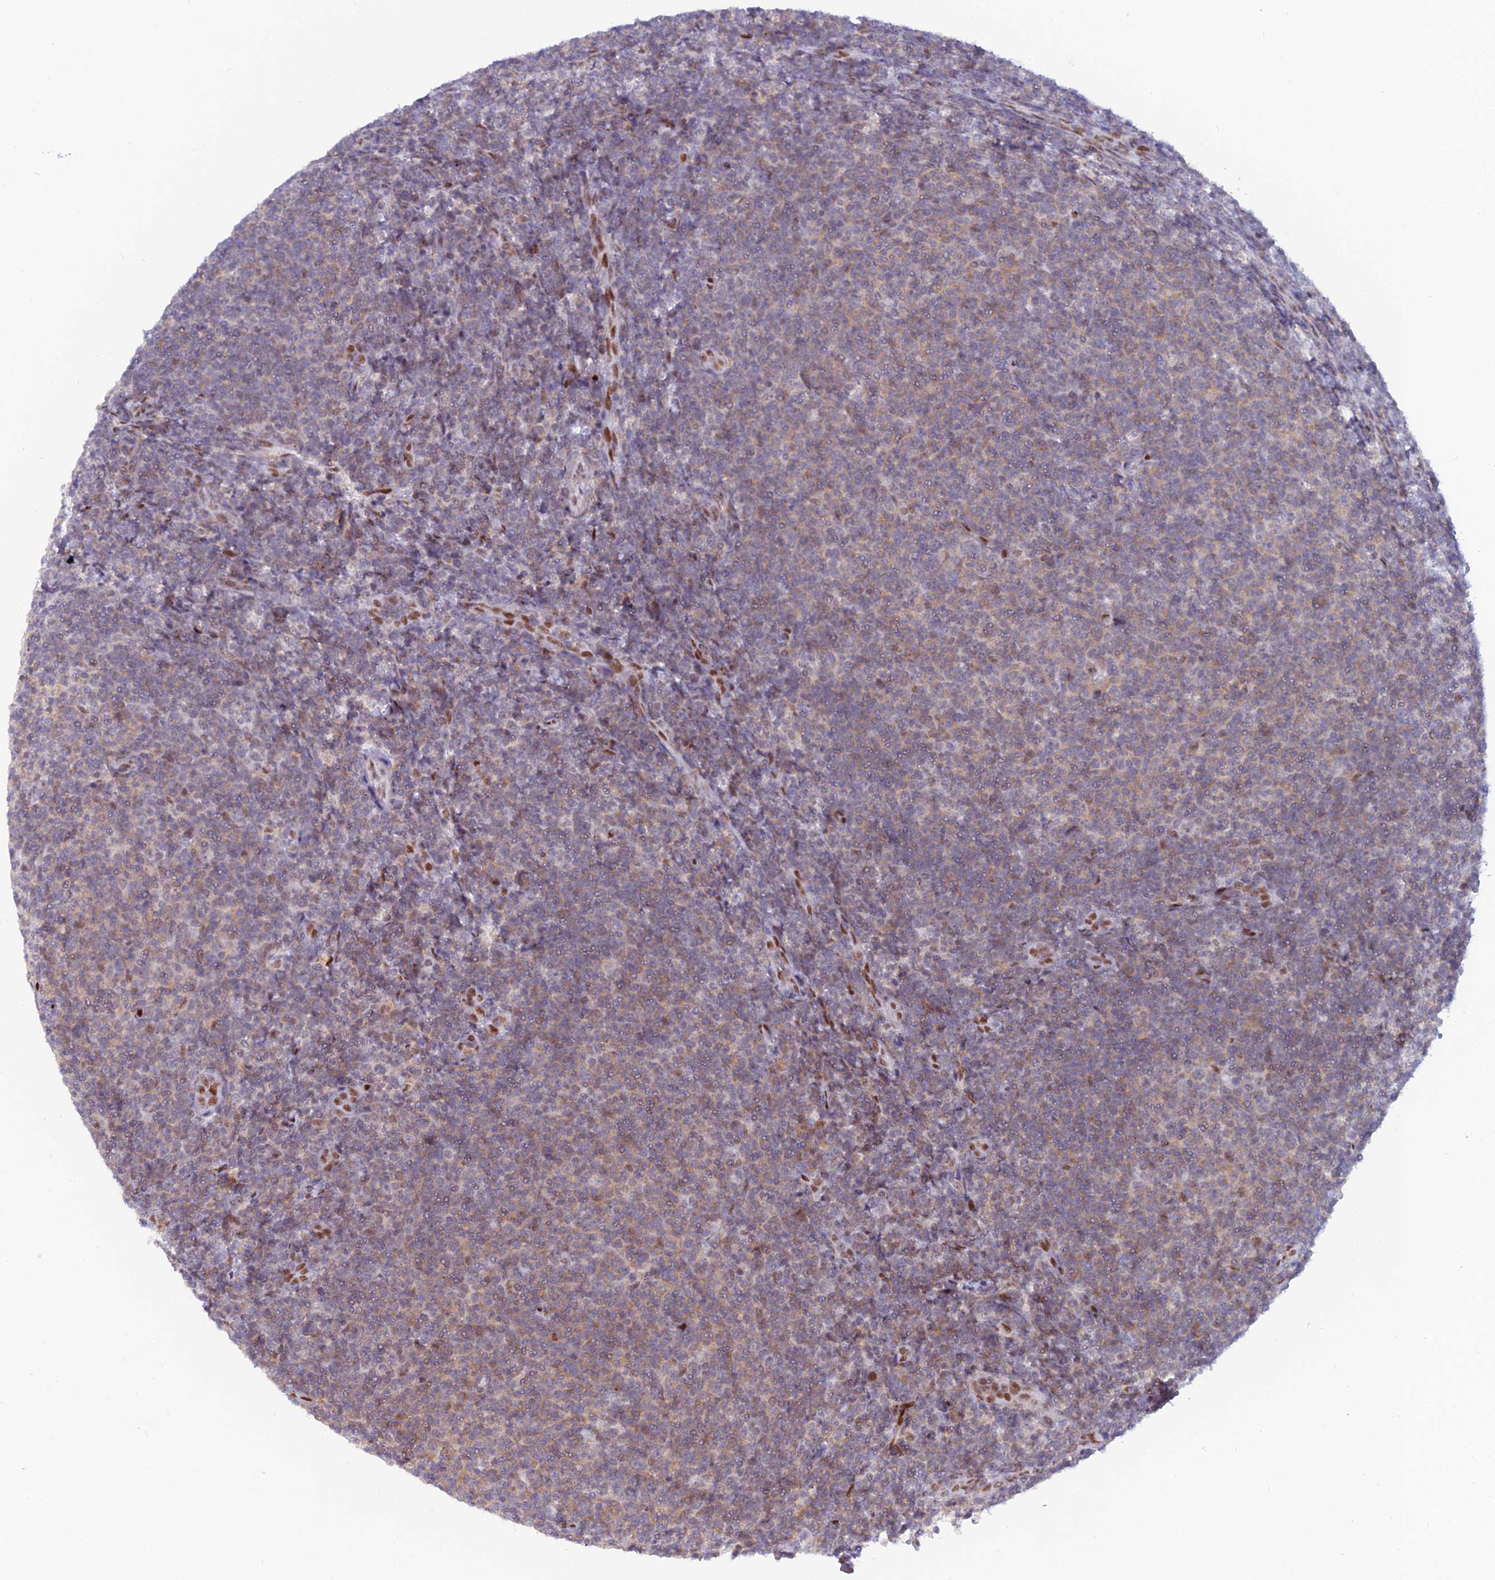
{"staining": {"intensity": "weak", "quantity": "25%-75%", "location": "cytoplasmic/membranous"}, "tissue": "lymphoma", "cell_type": "Tumor cells", "image_type": "cancer", "snomed": [{"axis": "morphology", "description": "Malignant lymphoma, non-Hodgkin's type, Low grade"}, {"axis": "topography", "description": "Lymph node"}], "caption": "Protein staining reveals weak cytoplasmic/membranous positivity in about 25%-75% of tumor cells in lymphoma. (Stains: DAB (3,3'-diaminobenzidine) in brown, nuclei in blue, Microscopy: brightfield microscopy at high magnification).", "gene": "NOL4L", "patient": {"sex": "male", "age": 66}}